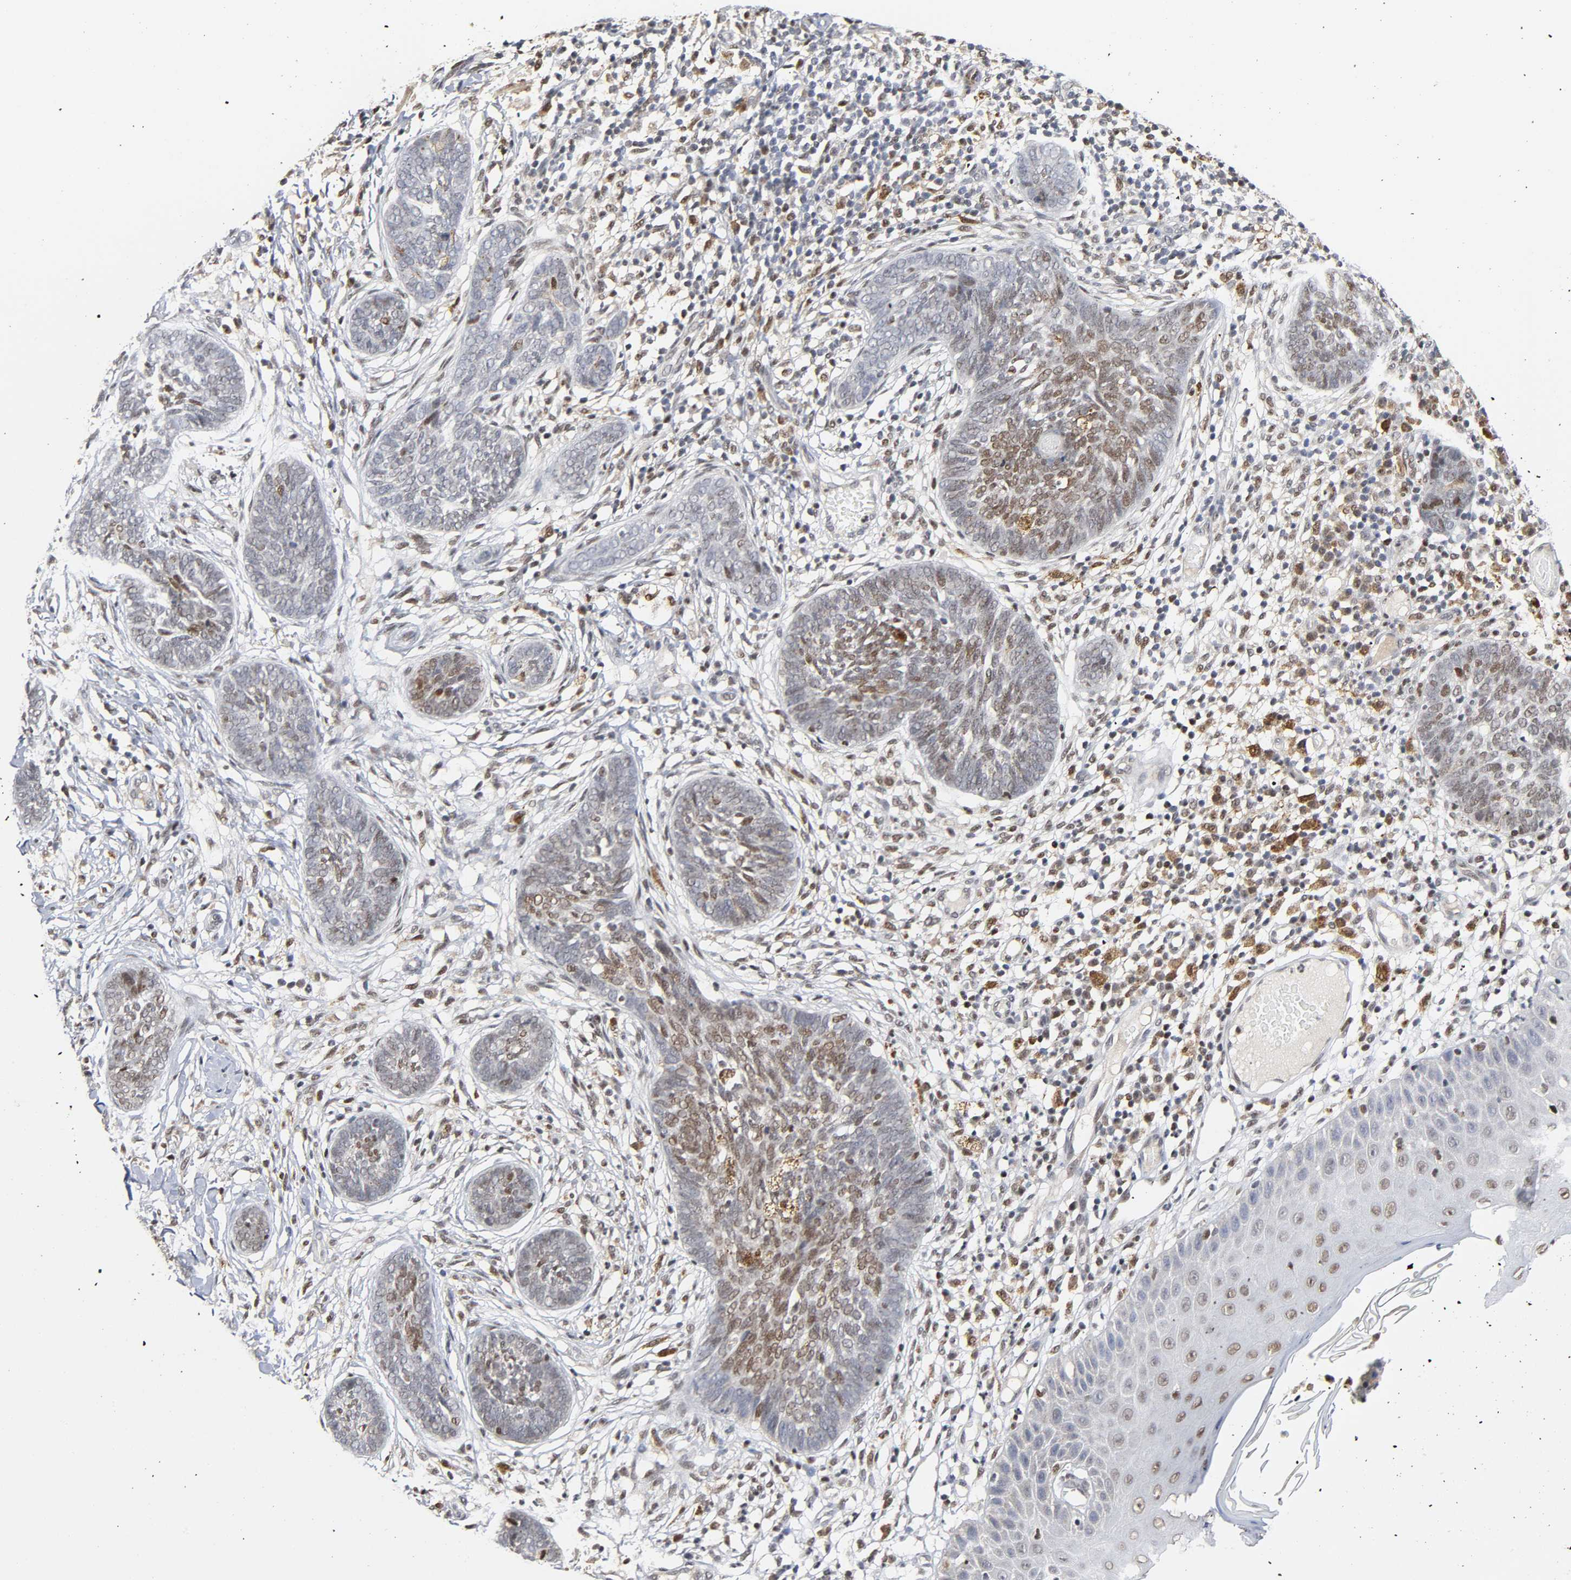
{"staining": {"intensity": "moderate", "quantity": ">75%", "location": "nuclear"}, "tissue": "skin cancer", "cell_type": "Tumor cells", "image_type": "cancer", "snomed": [{"axis": "morphology", "description": "Normal tissue, NOS"}, {"axis": "morphology", "description": "Basal cell carcinoma"}, {"axis": "topography", "description": "Skin"}], "caption": "Brown immunohistochemical staining in human skin cancer (basal cell carcinoma) demonstrates moderate nuclear positivity in approximately >75% of tumor cells.", "gene": "KAT2B", "patient": {"sex": "male", "age": 87}}